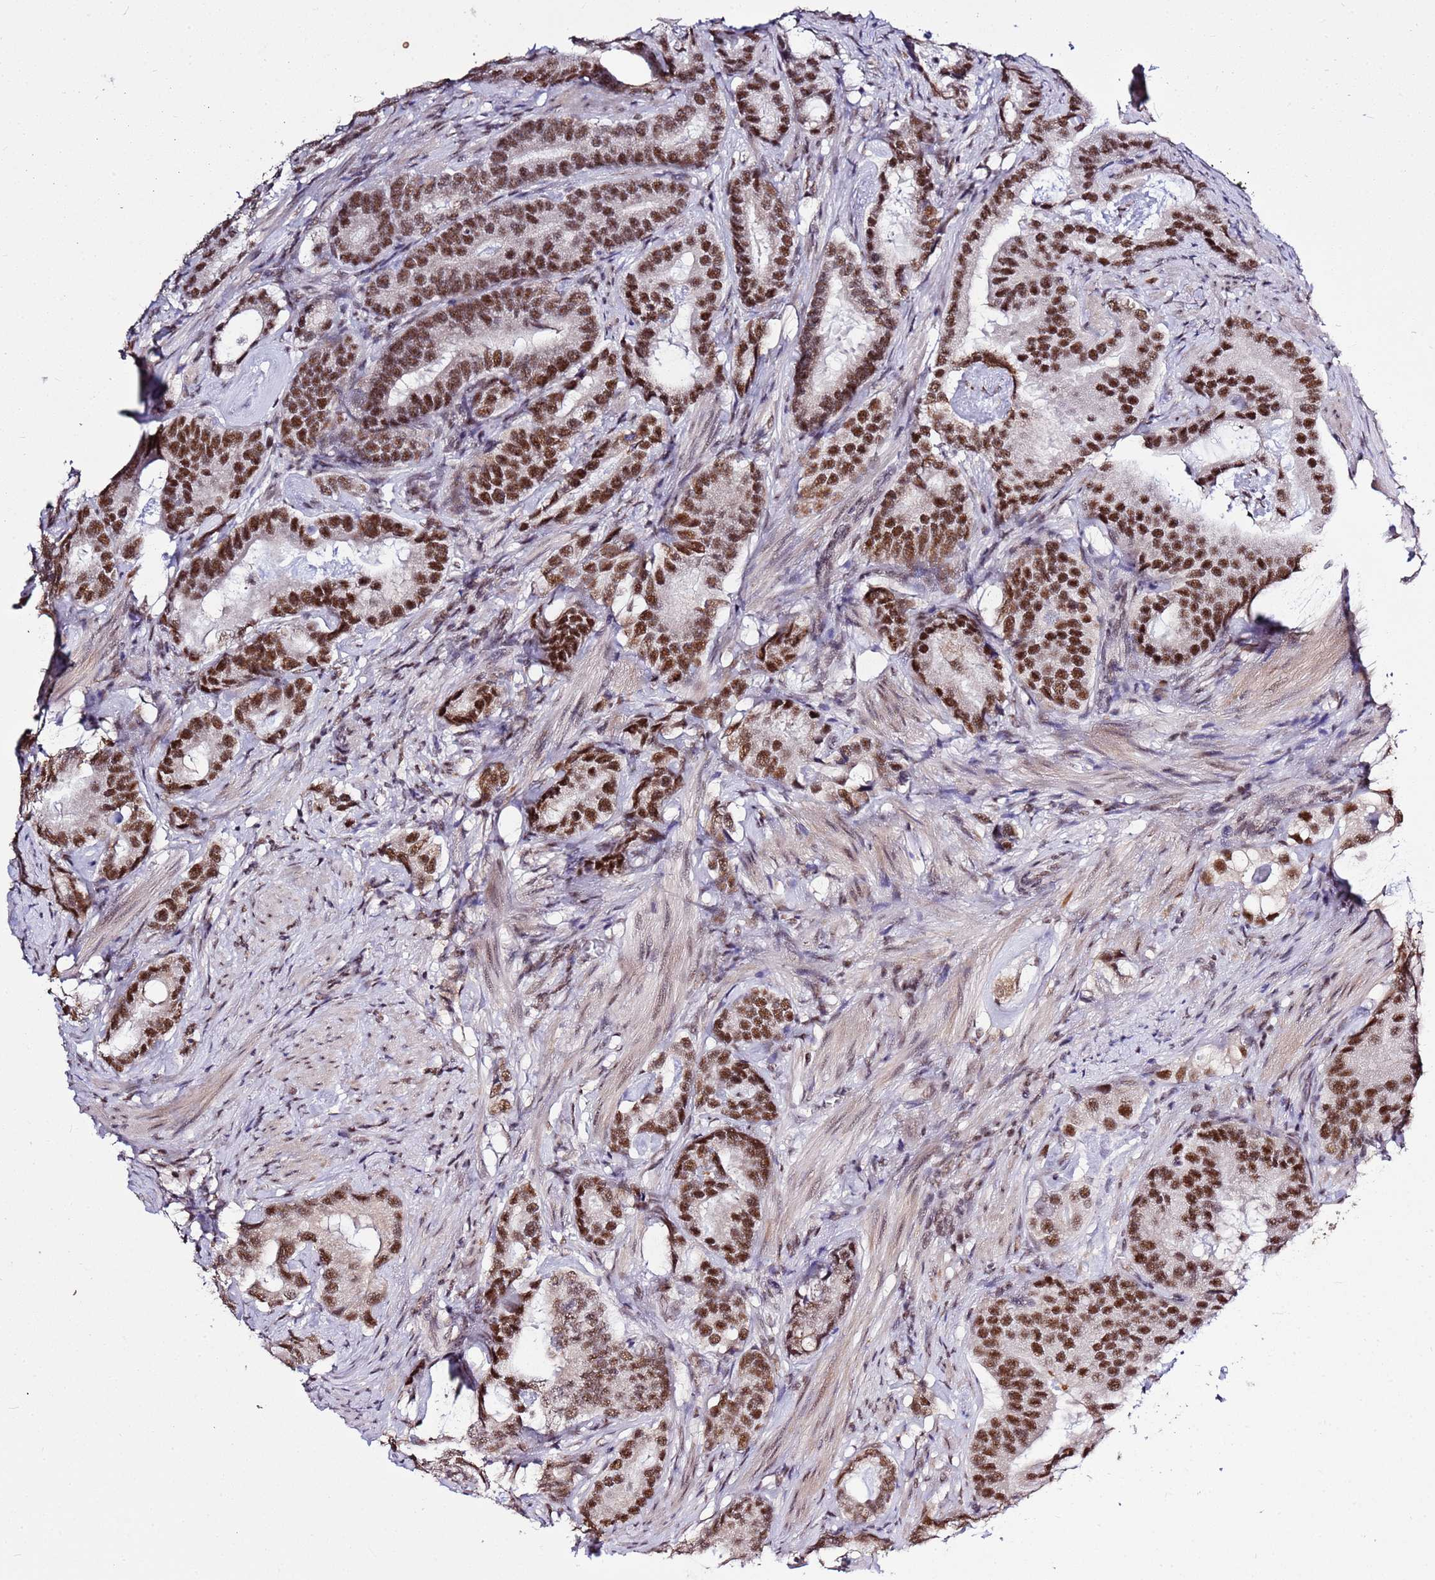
{"staining": {"intensity": "strong", "quantity": ">75%", "location": "cytoplasmic/membranous,nuclear"}, "tissue": "prostate cancer", "cell_type": "Tumor cells", "image_type": "cancer", "snomed": [{"axis": "morphology", "description": "Adenocarcinoma, Low grade"}, {"axis": "topography", "description": "Prostate"}], "caption": "Tumor cells display high levels of strong cytoplasmic/membranous and nuclear staining in about >75% of cells in human prostate adenocarcinoma (low-grade). The staining was performed using DAB, with brown indicating positive protein expression. Nuclei are stained blue with hematoxylin.", "gene": "AKAP8L", "patient": {"sex": "male", "age": 71}}